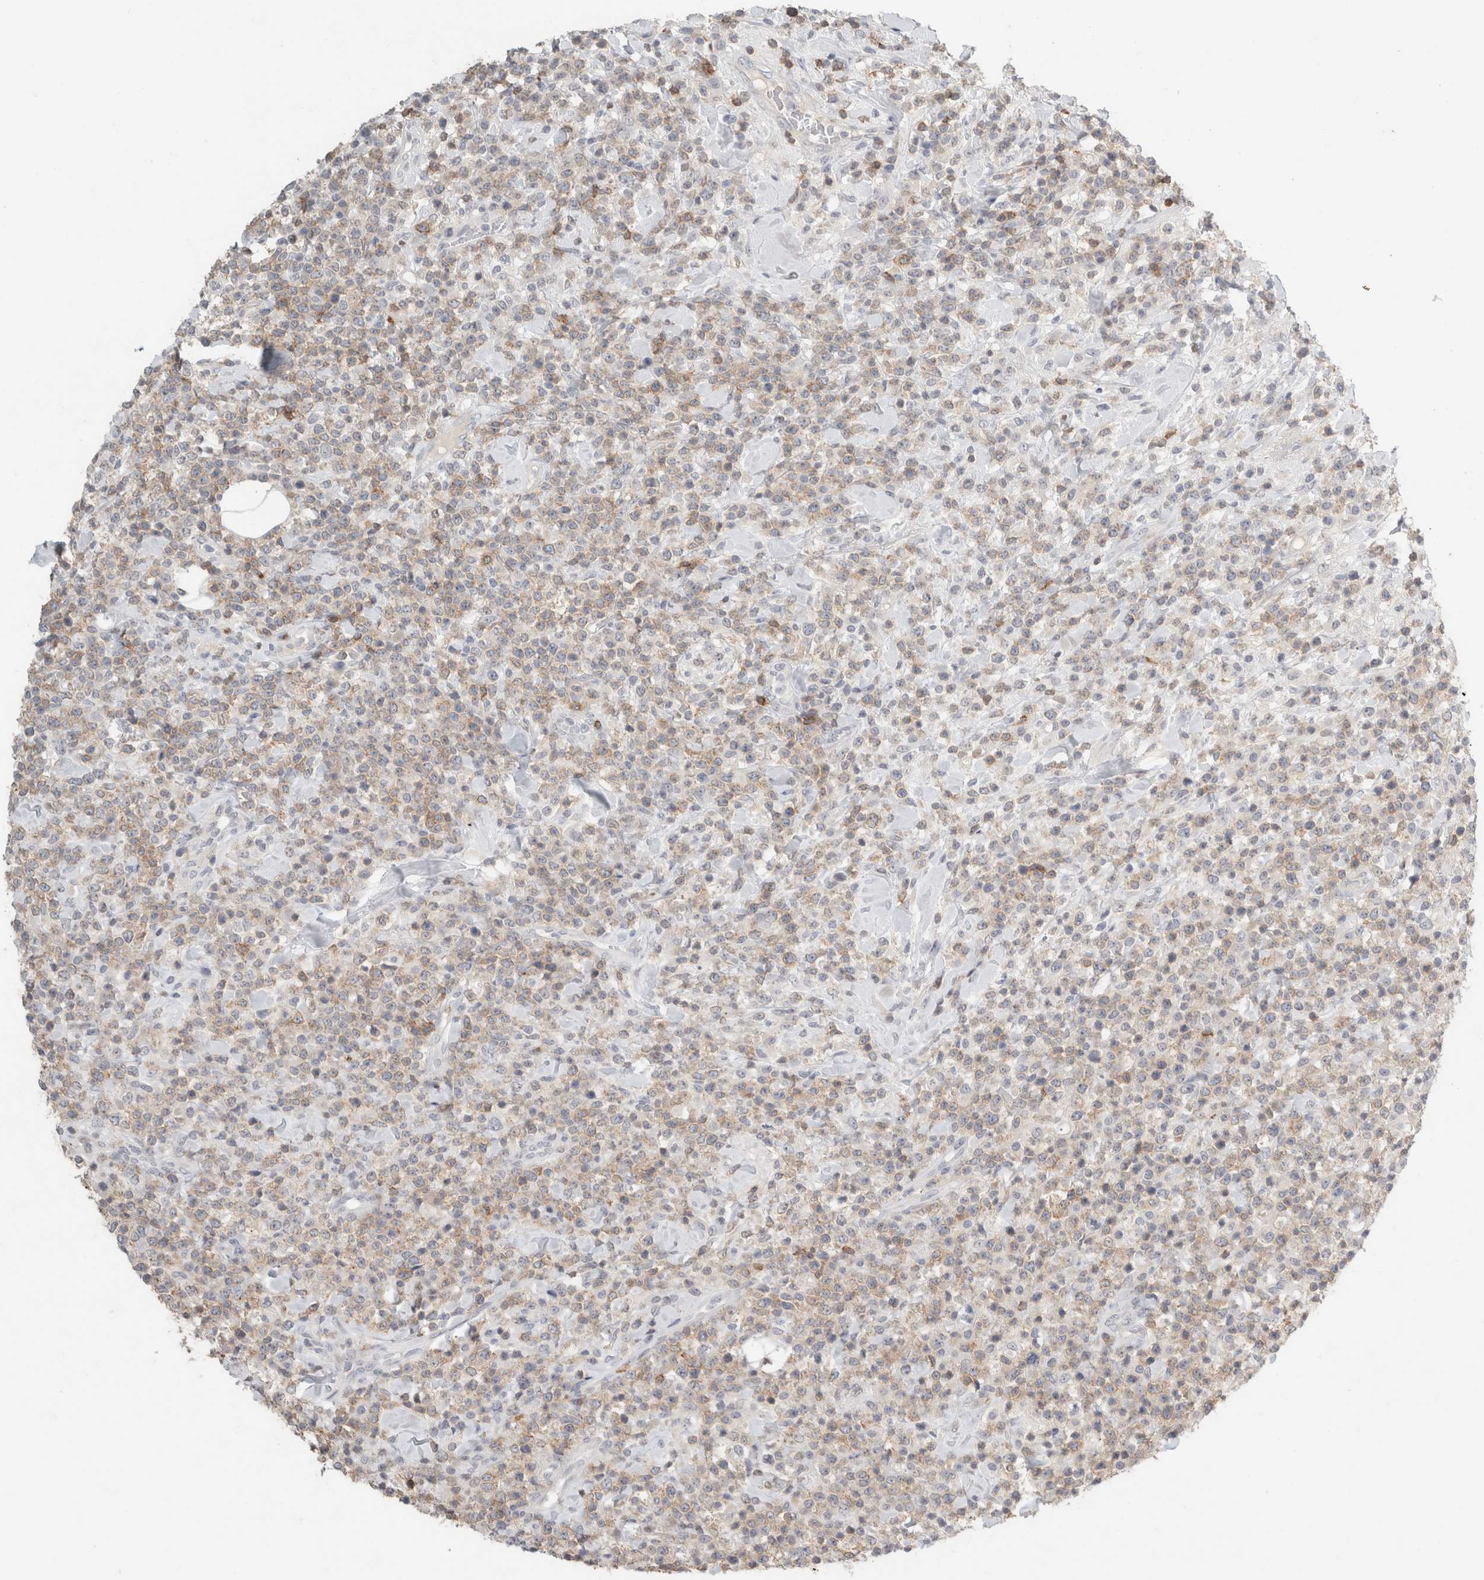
{"staining": {"intensity": "weak", "quantity": "25%-75%", "location": "cytoplasmic/membranous"}, "tissue": "lymphoma", "cell_type": "Tumor cells", "image_type": "cancer", "snomed": [{"axis": "morphology", "description": "Malignant lymphoma, non-Hodgkin's type, High grade"}, {"axis": "topography", "description": "Colon"}], "caption": "Protein staining exhibits weak cytoplasmic/membranous expression in approximately 25%-75% of tumor cells in high-grade malignant lymphoma, non-Hodgkin's type. (DAB (3,3'-diaminobenzidine) = brown stain, brightfield microscopy at high magnification).", "gene": "TRAT1", "patient": {"sex": "female", "age": 53}}